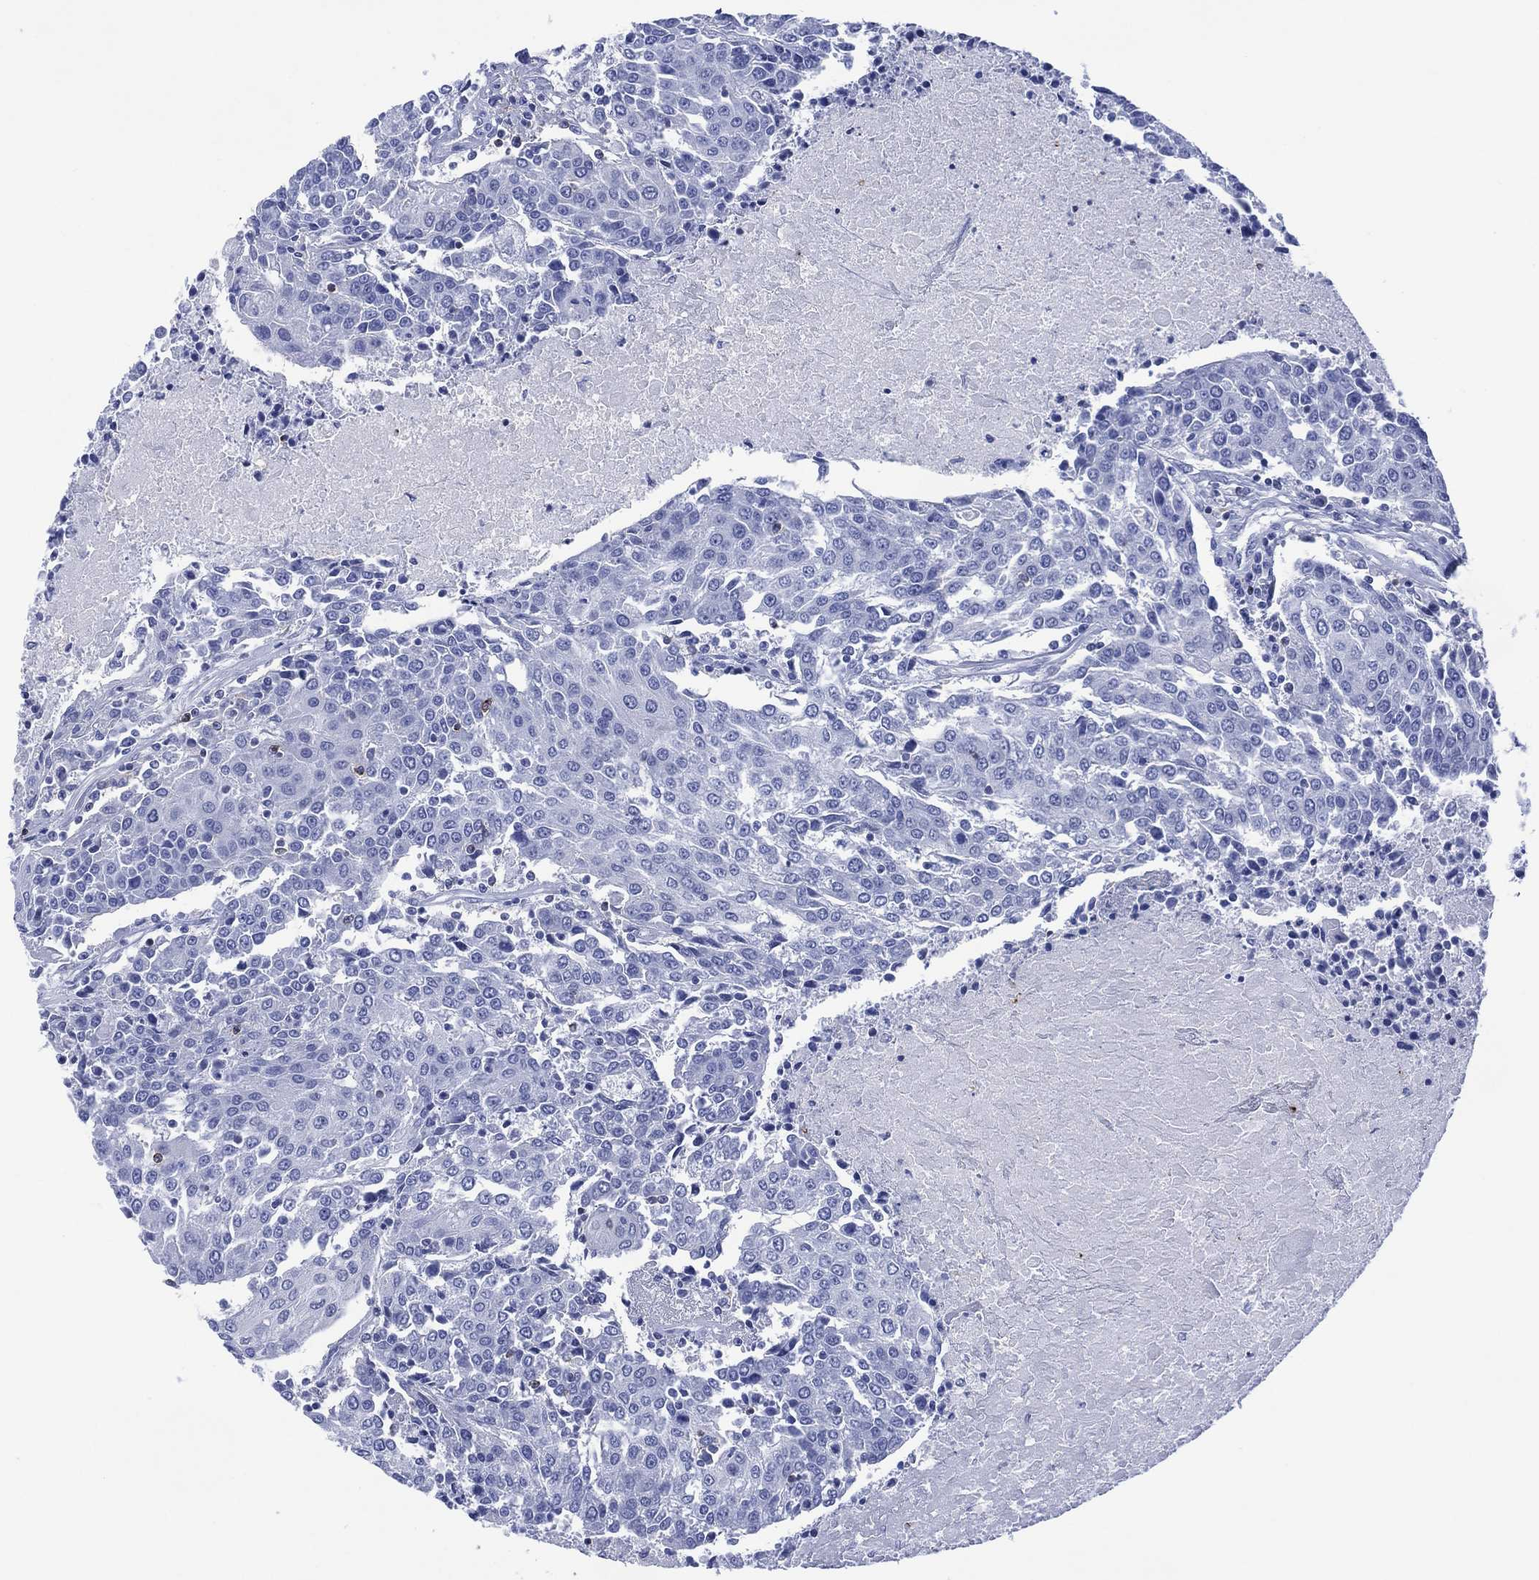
{"staining": {"intensity": "negative", "quantity": "none", "location": "none"}, "tissue": "urothelial cancer", "cell_type": "Tumor cells", "image_type": "cancer", "snomed": [{"axis": "morphology", "description": "Urothelial carcinoma, High grade"}, {"axis": "topography", "description": "Urinary bladder"}], "caption": "Immunohistochemical staining of urothelial cancer shows no significant positivity in tumor cells. (Immunohistochemistry (ihc), brightfield microscopy, high magnification).", "gene": "DPP4", "patient": {"sex": "female", "age": 85}}